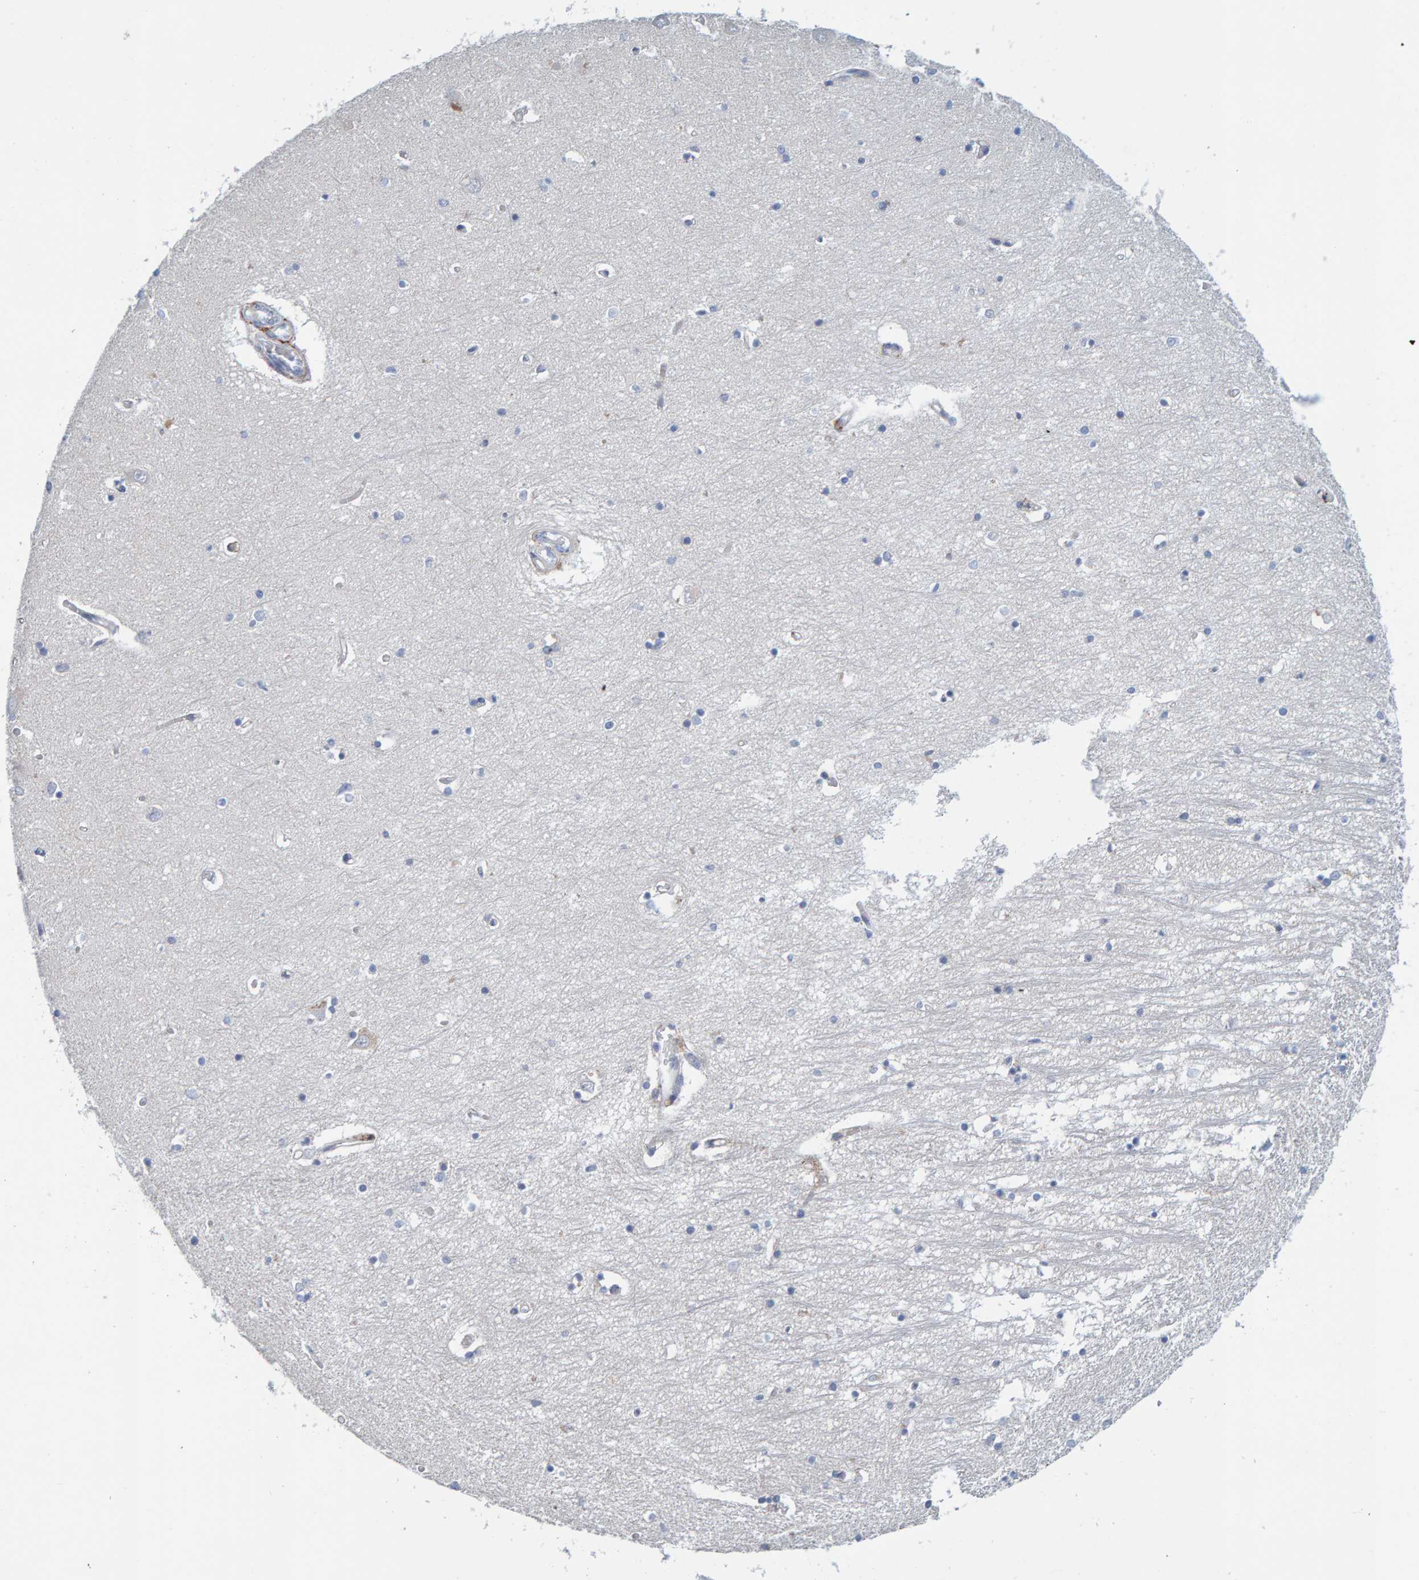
{"staining": {"intensity": "negative", "quantity": "none", "location": "none"}, "tissue": "hippocampus", "cell_type": "Glial cells", "image_type": "normal", "snomed": [{"axis": "morphology", "description": "Normal tissue, NOS"}, {"axis": "topography", "description": "Hippocampus"}], "caption": "The immunohistochemistry image has no significant staining in glial cells of hippocampus.", "gene": "RGP1", "patient": {"sex": "male", "age": 70}}